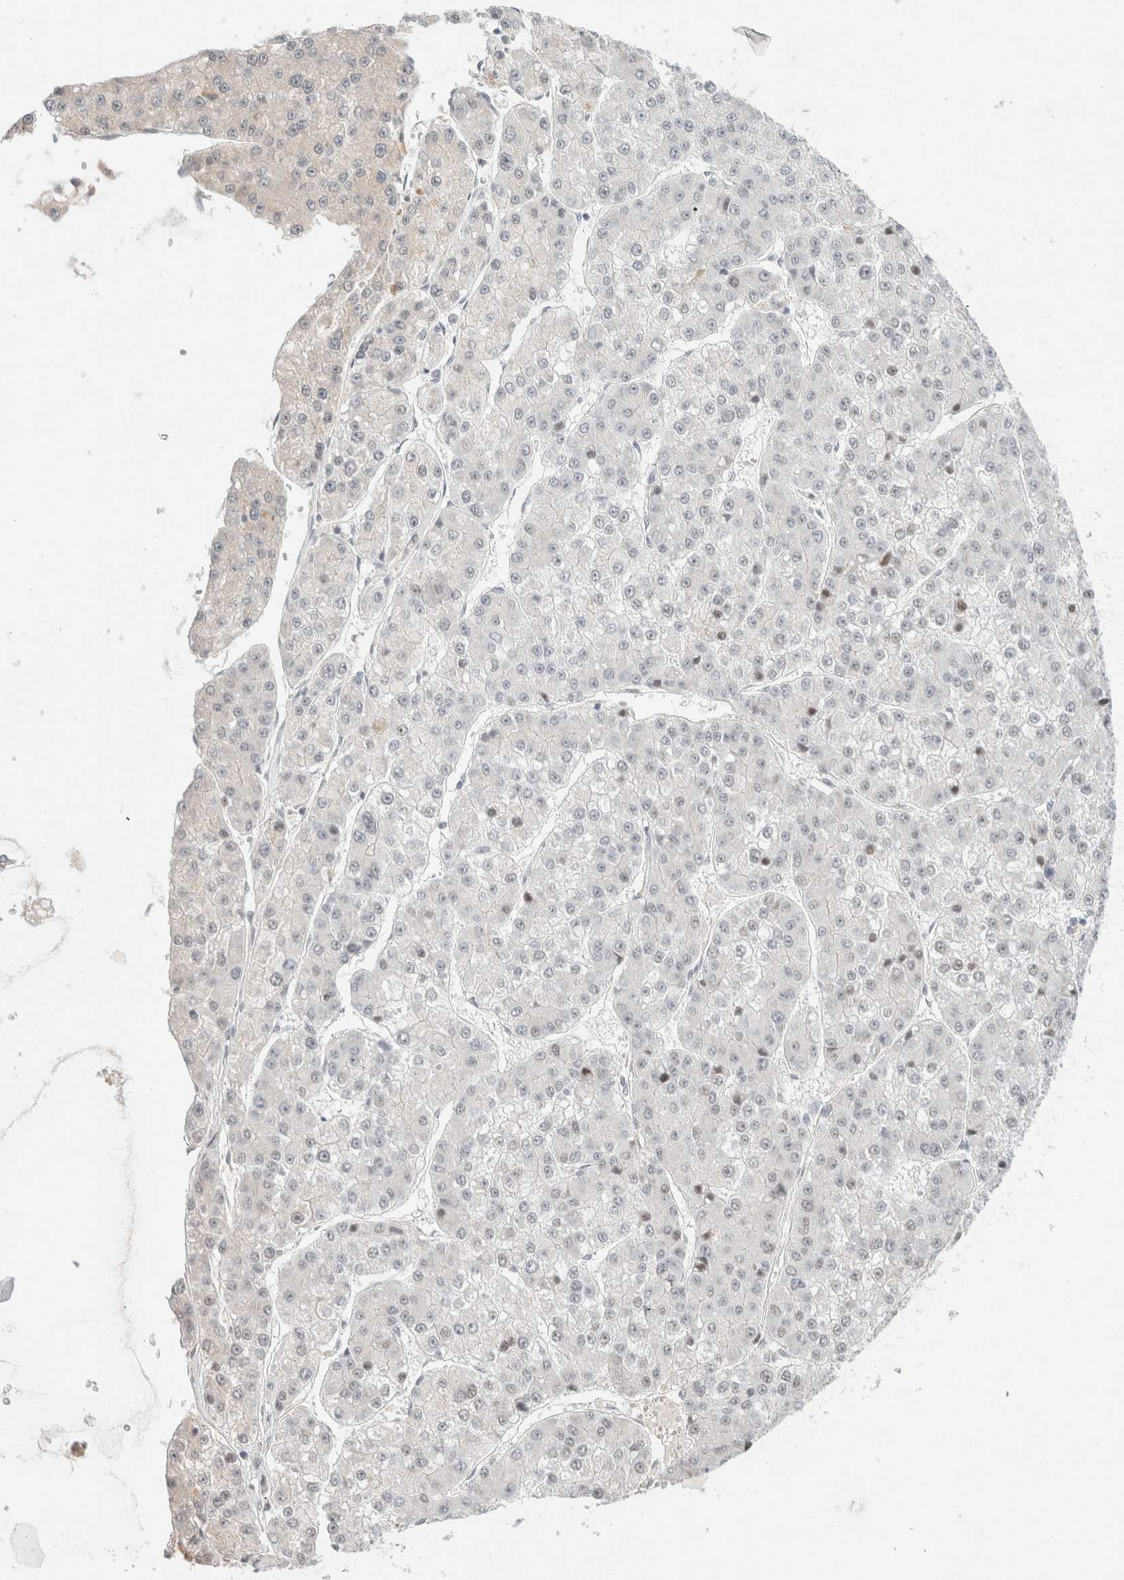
{"staining": {"intensity": "negative", "quantity": "none", "location": "none"}, "tissue": "liver cancer", "cell_type": "Tumor cells", "image_type": "cancer", "snomed": [{"axis": "morphology", "description": "Carcinoma, Hepatocellular, NOS"}, {"axis": "topography", "description": "Liver"}], "caption": "Immunohistochemistry photomicrograph of liver cancer stained for a protein (brown), which displays no staining in tumor cells. (DAB (3,3'-diaminobenzidine) IHC visualized using brightfield microscopy, high magnification).", "gene": "MRM3", "patient": {"sex": "female", "age": 73}}